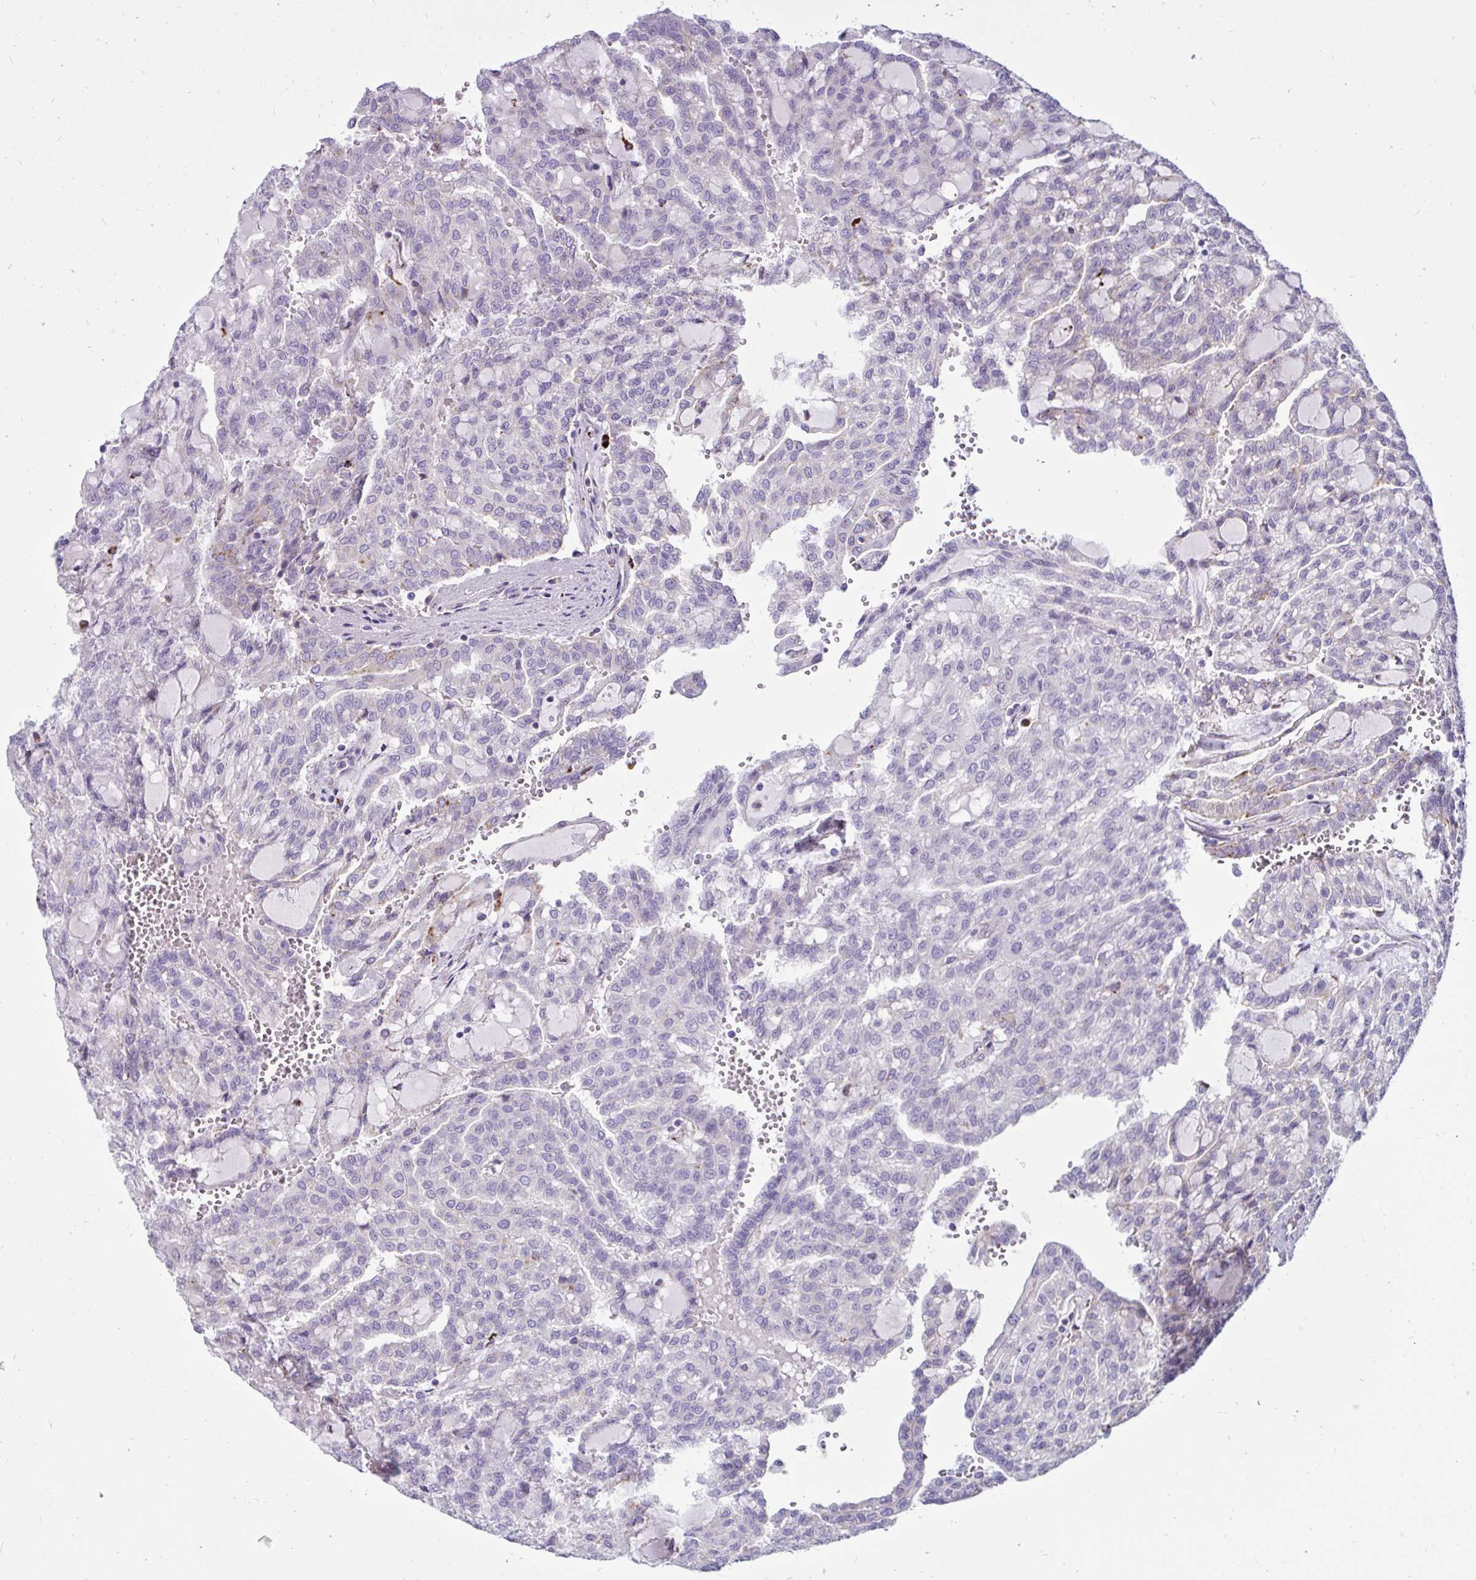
{"staining": {"intensity": "negative", "quantity": "none", "location": "none"}, "tissue": "renal cancer", "cell_type": "Tumor cells", "image_type": "cancer", "snomed": [{"axis": "morphology", "description": "Adenocarcinoma, NOS"}, {"axis": "topography", "description": "Kidney"}], "caption": "This is an immunohistochemistry (IHC) image of human adenocarcinoma (renal). There is no expression in tumor cells.", "gene": "CTSZ", "patient": {"sex": "male", "age": 63}}